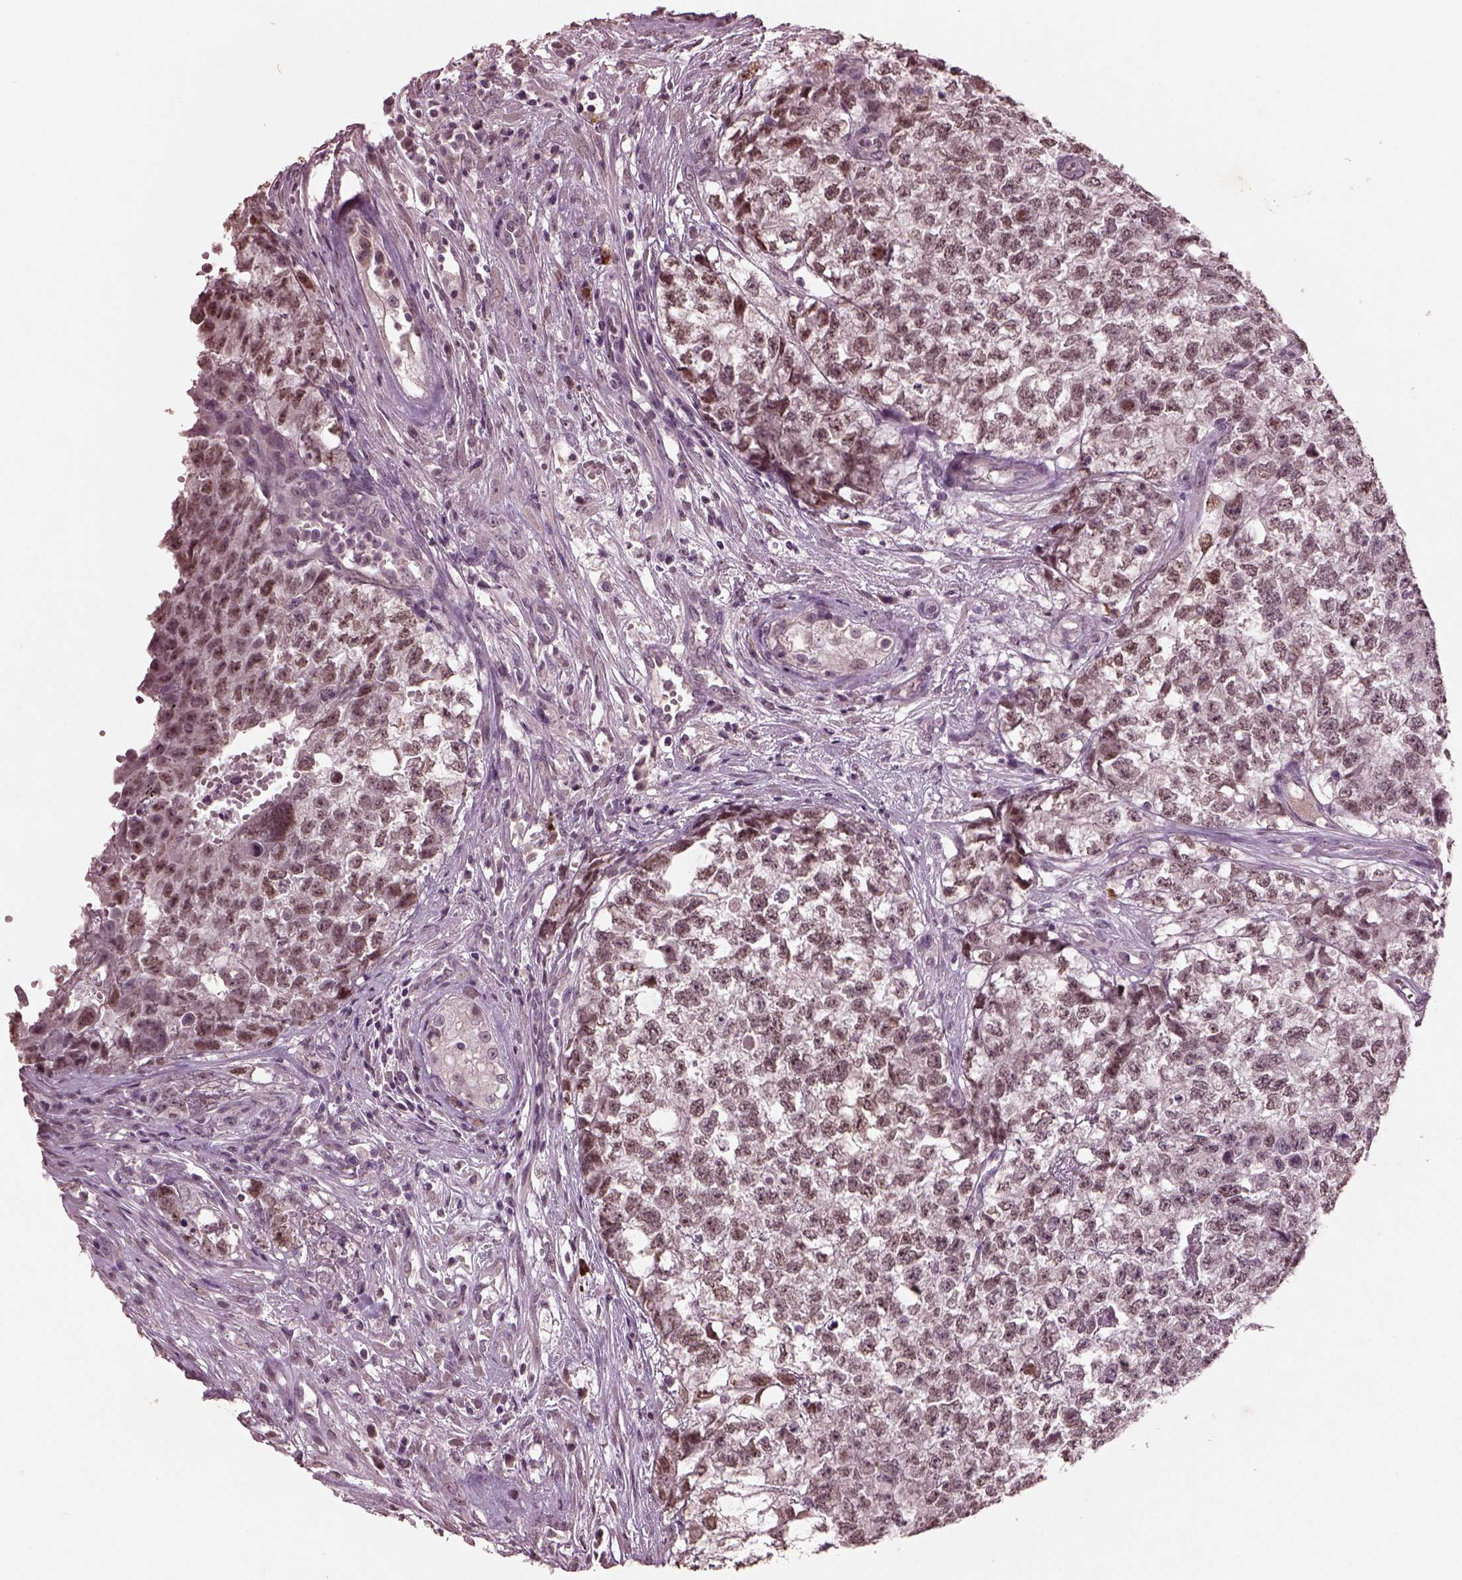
{"staining": {"intensity": "weak", "quantity": ">75%", "location": "nuclear"}, "tissue": "testis cancer", "cell_type": "Tumor cells", "image_type": "cancer", "snomed": [{"axis": "morphology", "description": "Seminoma, NOS"}, {"axis": "morphology", "description": "Carcinoma, Embryonal, NOS"}, {"axis": "topography", "description": "Testis"}], "caption": "Protein analysis of testis cancer tissue exhibits weak nuclear staining in approximately >75% of tumor cells.", "gene": "IL18RAP", "patient": {"sex": "male", "age": 22}}